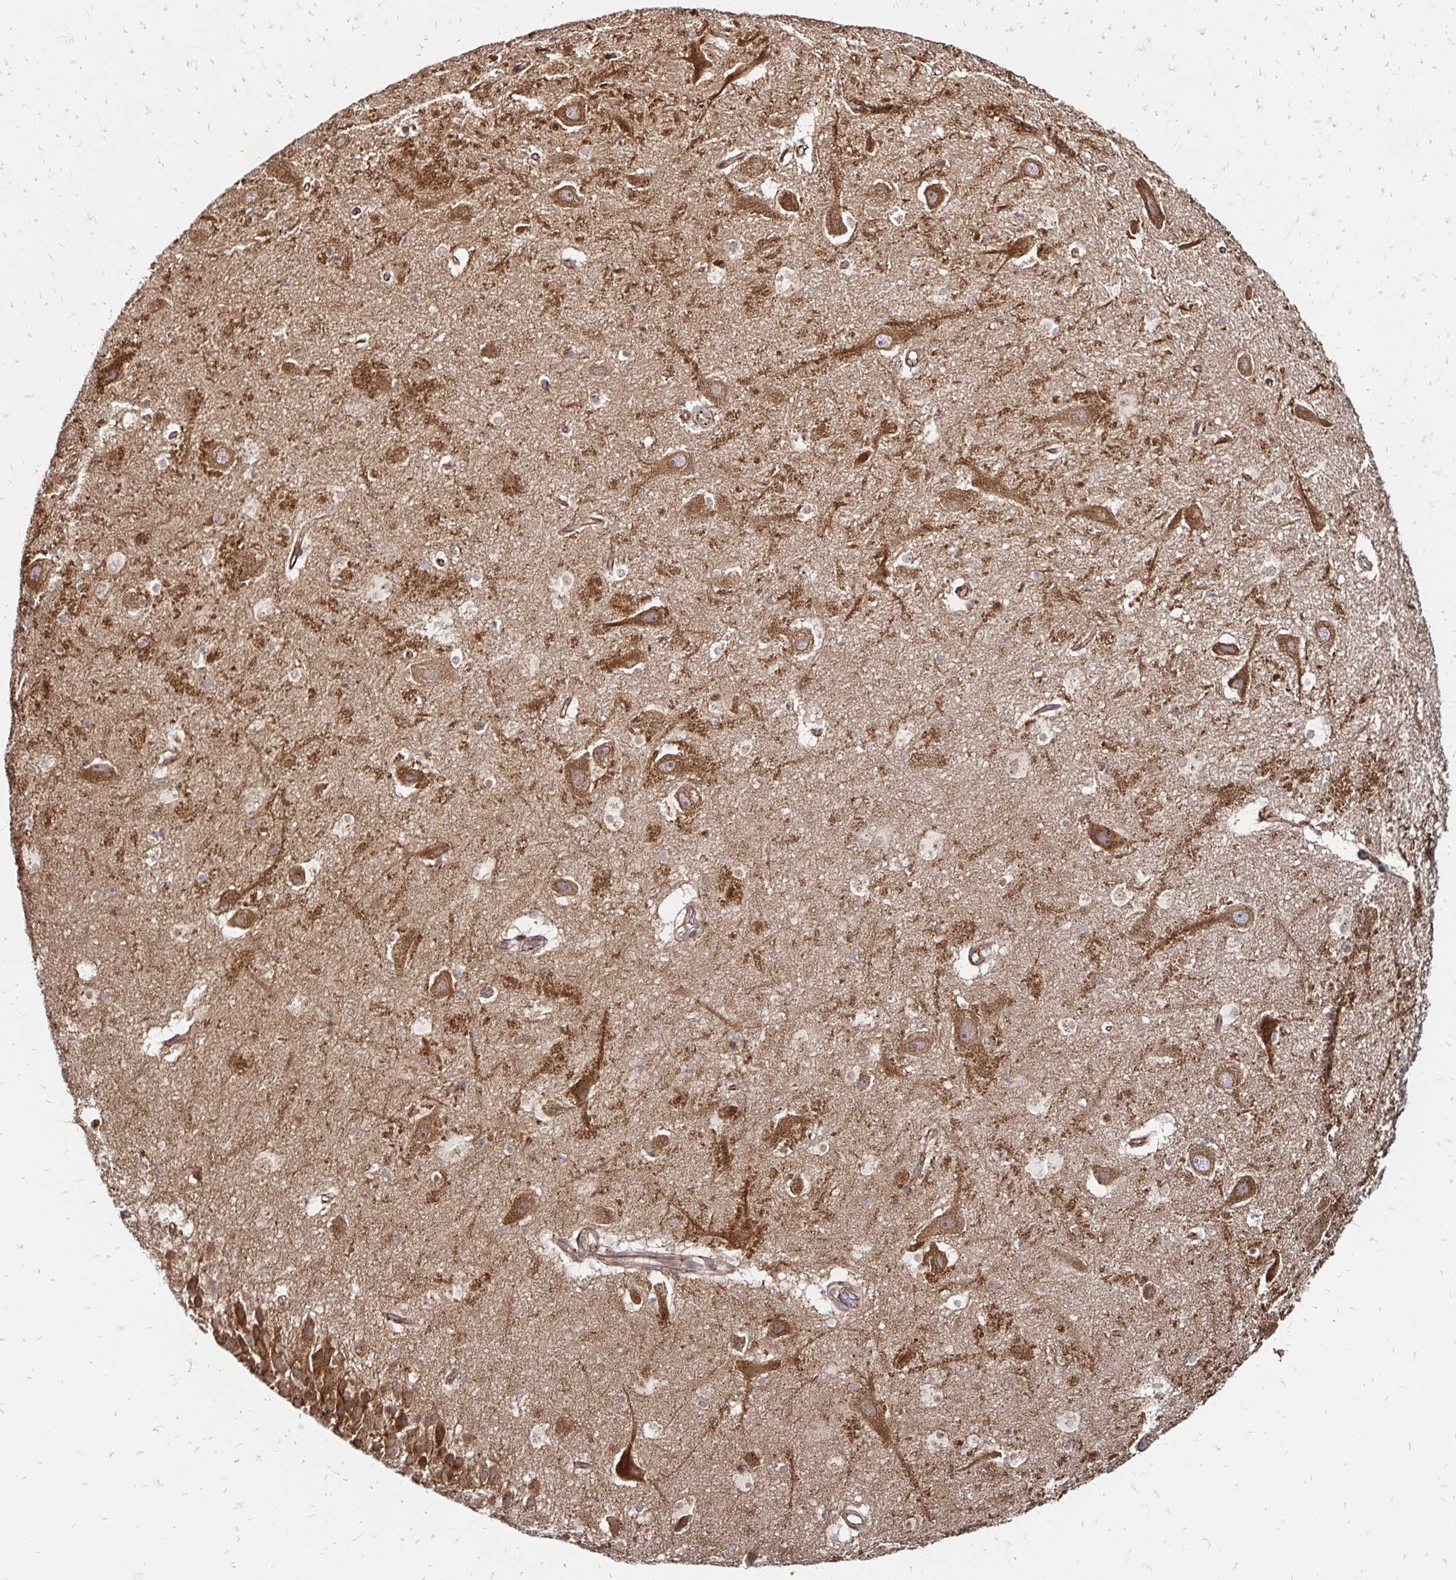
{"staining": {"intensity": "moderate", "quantity": ">75%", "location": "cytoplasmic/membranous"}, "tissue": "hippocampus", "cell_type": "Glial cells", "image_type": "normal", "snomed": [{"axis": "morphology", "description": "Normal tissue, NOS"}, {"axis": "topography", "description": "Hippocampus"}], "caption": "Immunohistochemistry of unremarkable hippocampus demonstrates medium levels of moderate cytoplasmic/membranous positivity in about >75% of glial cells. (DAB (3,3'-diaminobenzidine) IHC, brown staining for protein, blue staining for nuclei).", "gene": "ZW10", "patient": {"sex": "male", "age": 26}}